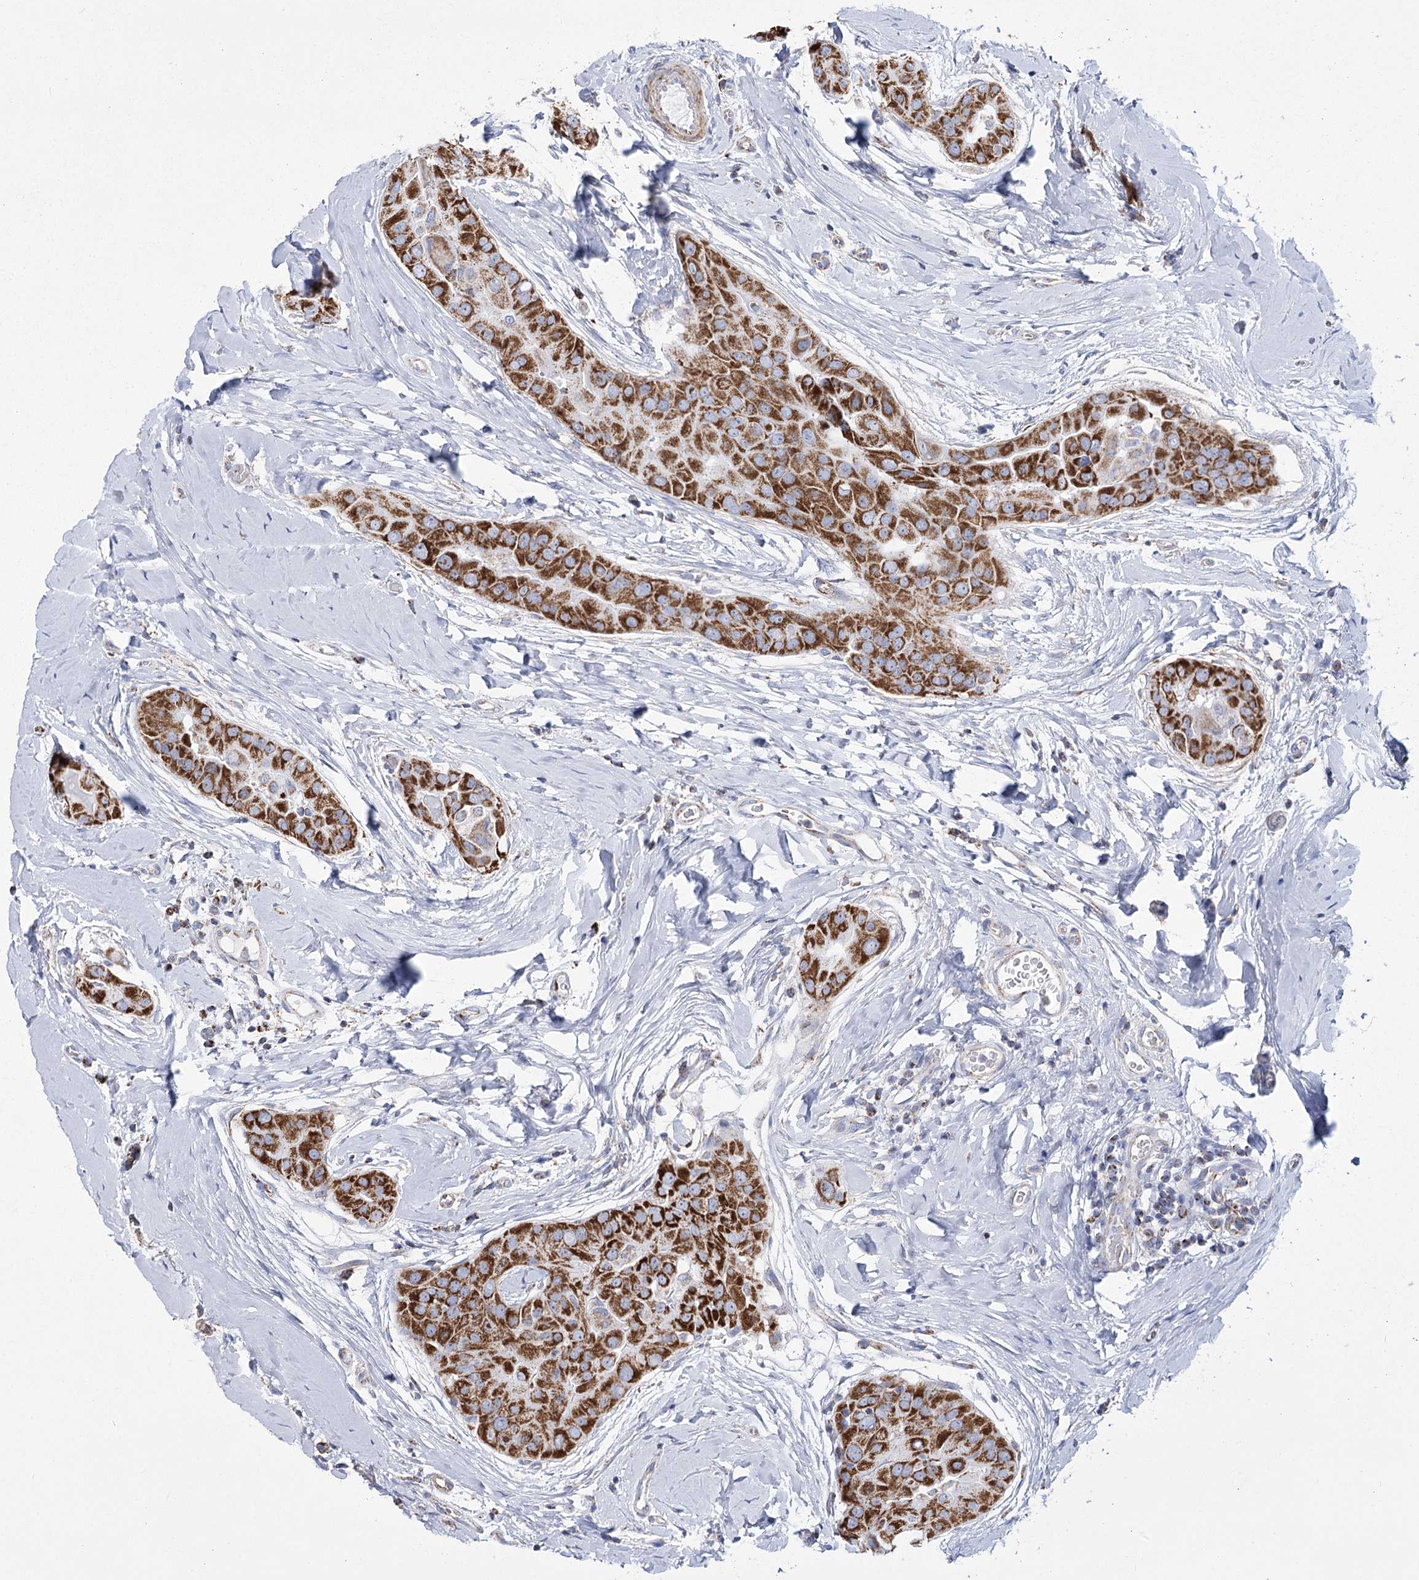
{"staining": {"intensity": "strong", "quantity": ">75%", "location": "cytoplasmic/membranous"}, "tissue": "thyroid cancer", "cell_type": "Tumor cells", "image_type": "cancer", "snomed": [{"axis": "morphology", "description": "Papillary adenocarcinoma, NOS"}, {"axis": "topography", "description": "Thyroid gland"}], "caption": "A high amount of strong cytoplasmic/membranous staining is present in approximately >75% of tumor cells in thyroid cancer tissue.", "gene": "PDHB", "patient": {"sex": "male", "age": 33}}